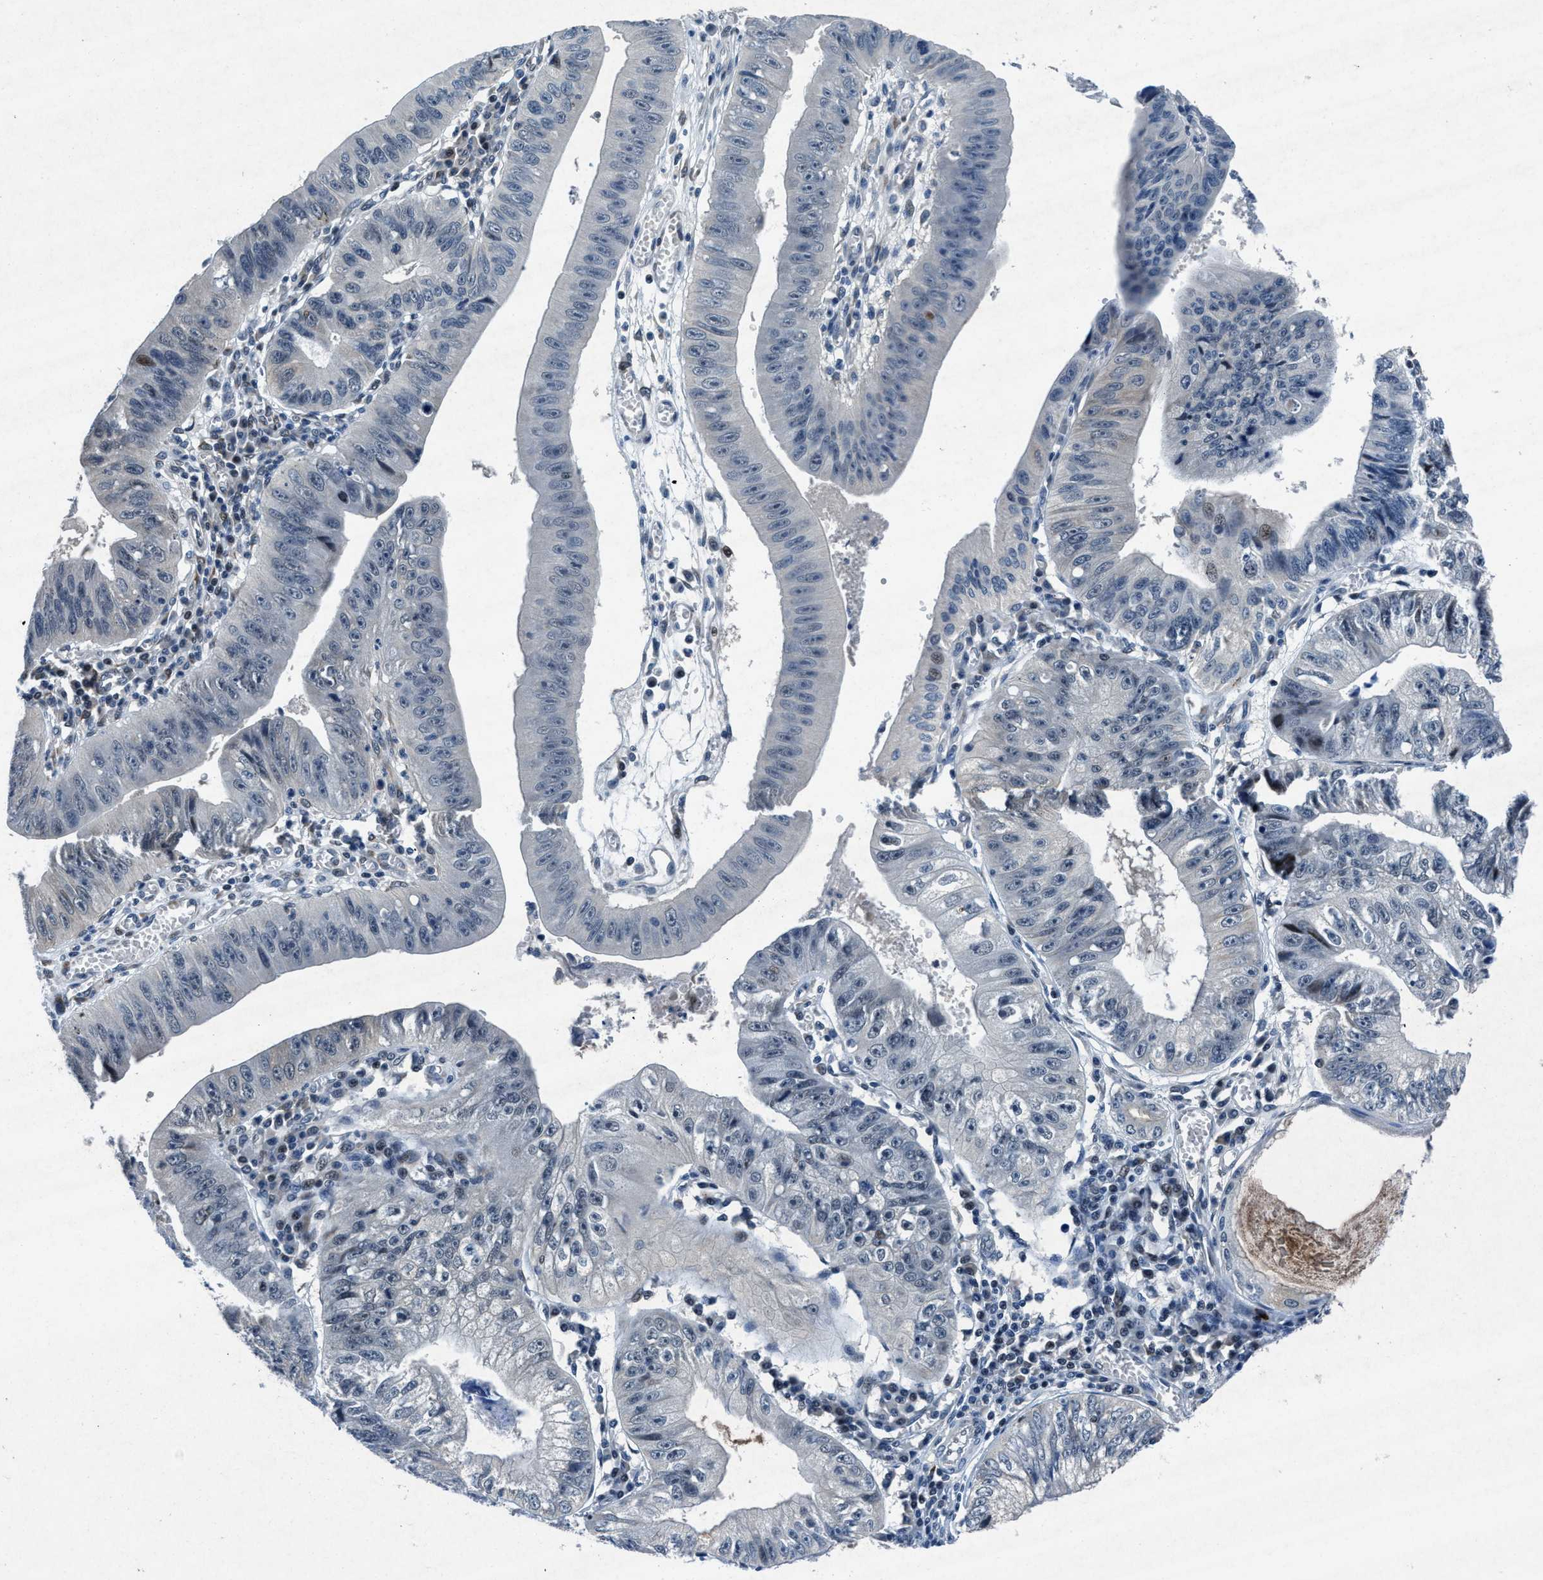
{"staining": {"intensity": "negative", "quantity": "none", "location": "none"}, "tissue": "stomach cancer", "cell_type": "Tumor cells", "image_type": "cancer", "snomed": [{"axis": "morphology", "description": "Adenocarcinoma, NOS"}, {"axis": "topography", "description": "Stomach"}], "caption": "This micrograph is of adenocarcinoma (stomach) stained with immunohistochemistry to label a protein in brown with the nuclei are counter-stained blue. There is no staining in tumor cells.", "gene": "PHLDA1", "patient": {"sex": "male", "age": 59}}